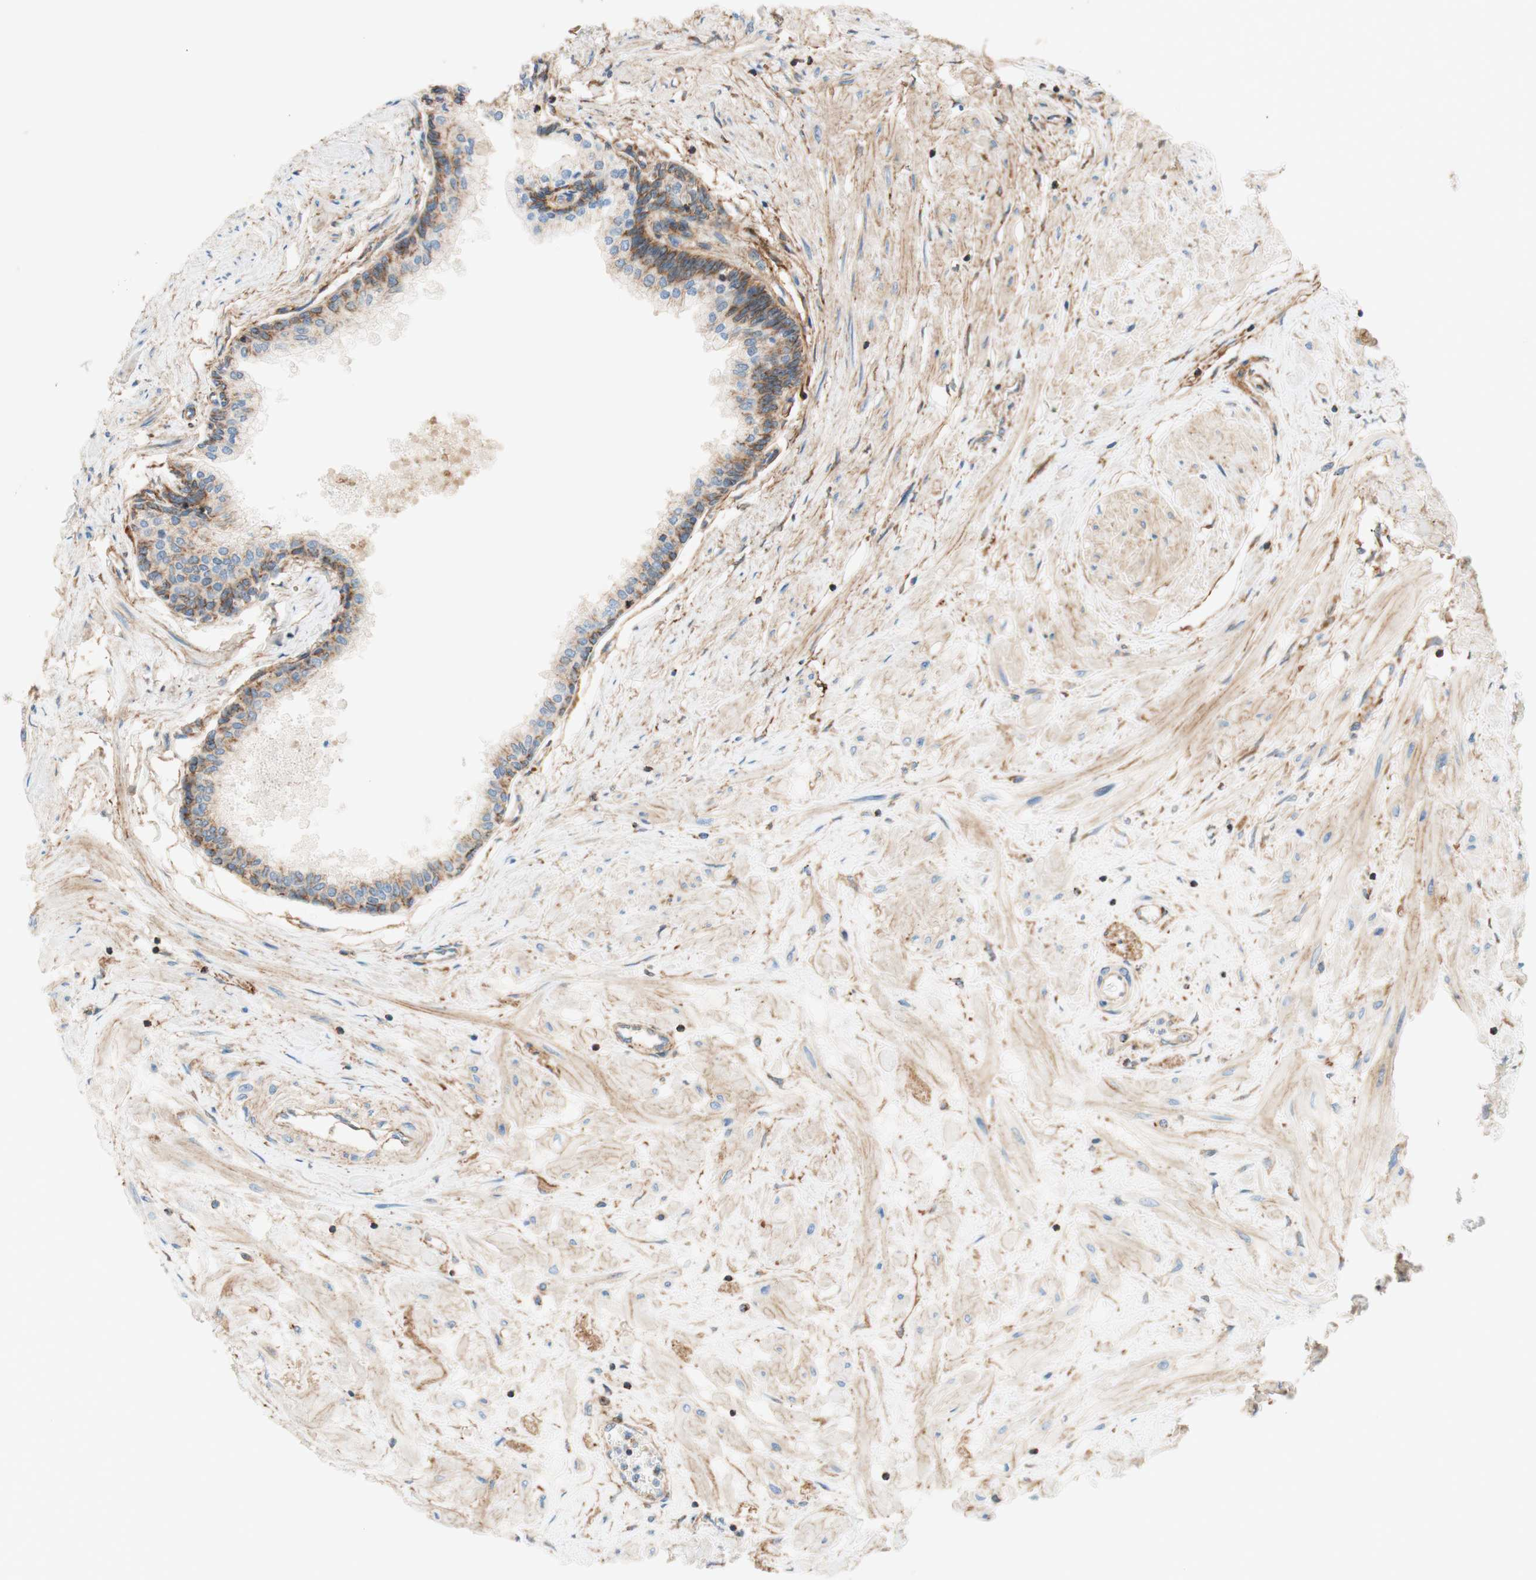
{"staining": {"intensity": "moderate", "quantity": ">75%", "location": "cytoplasmic/membranous"}, "tissue": "prostate", "cell_type": "Glandular cells", "image_type": "normal", "snomed": [{"axis": "morphology", "description": "Normal tissue, NOS"}, {"axis": "topography", "description": "Prostate"}, {"axis": "topography", "description": "Seminal veicle"}], "caption": "Immunohistochemistry (IHC) of normal human prostate displays medium levels of moderate cytoplasmic/membranous expression in about >75% of glandular cells. (IHC, brightfield microscopy, high magnification).", "gene": "VPS26A", "patient": {"sex": "male", "age": 60}}